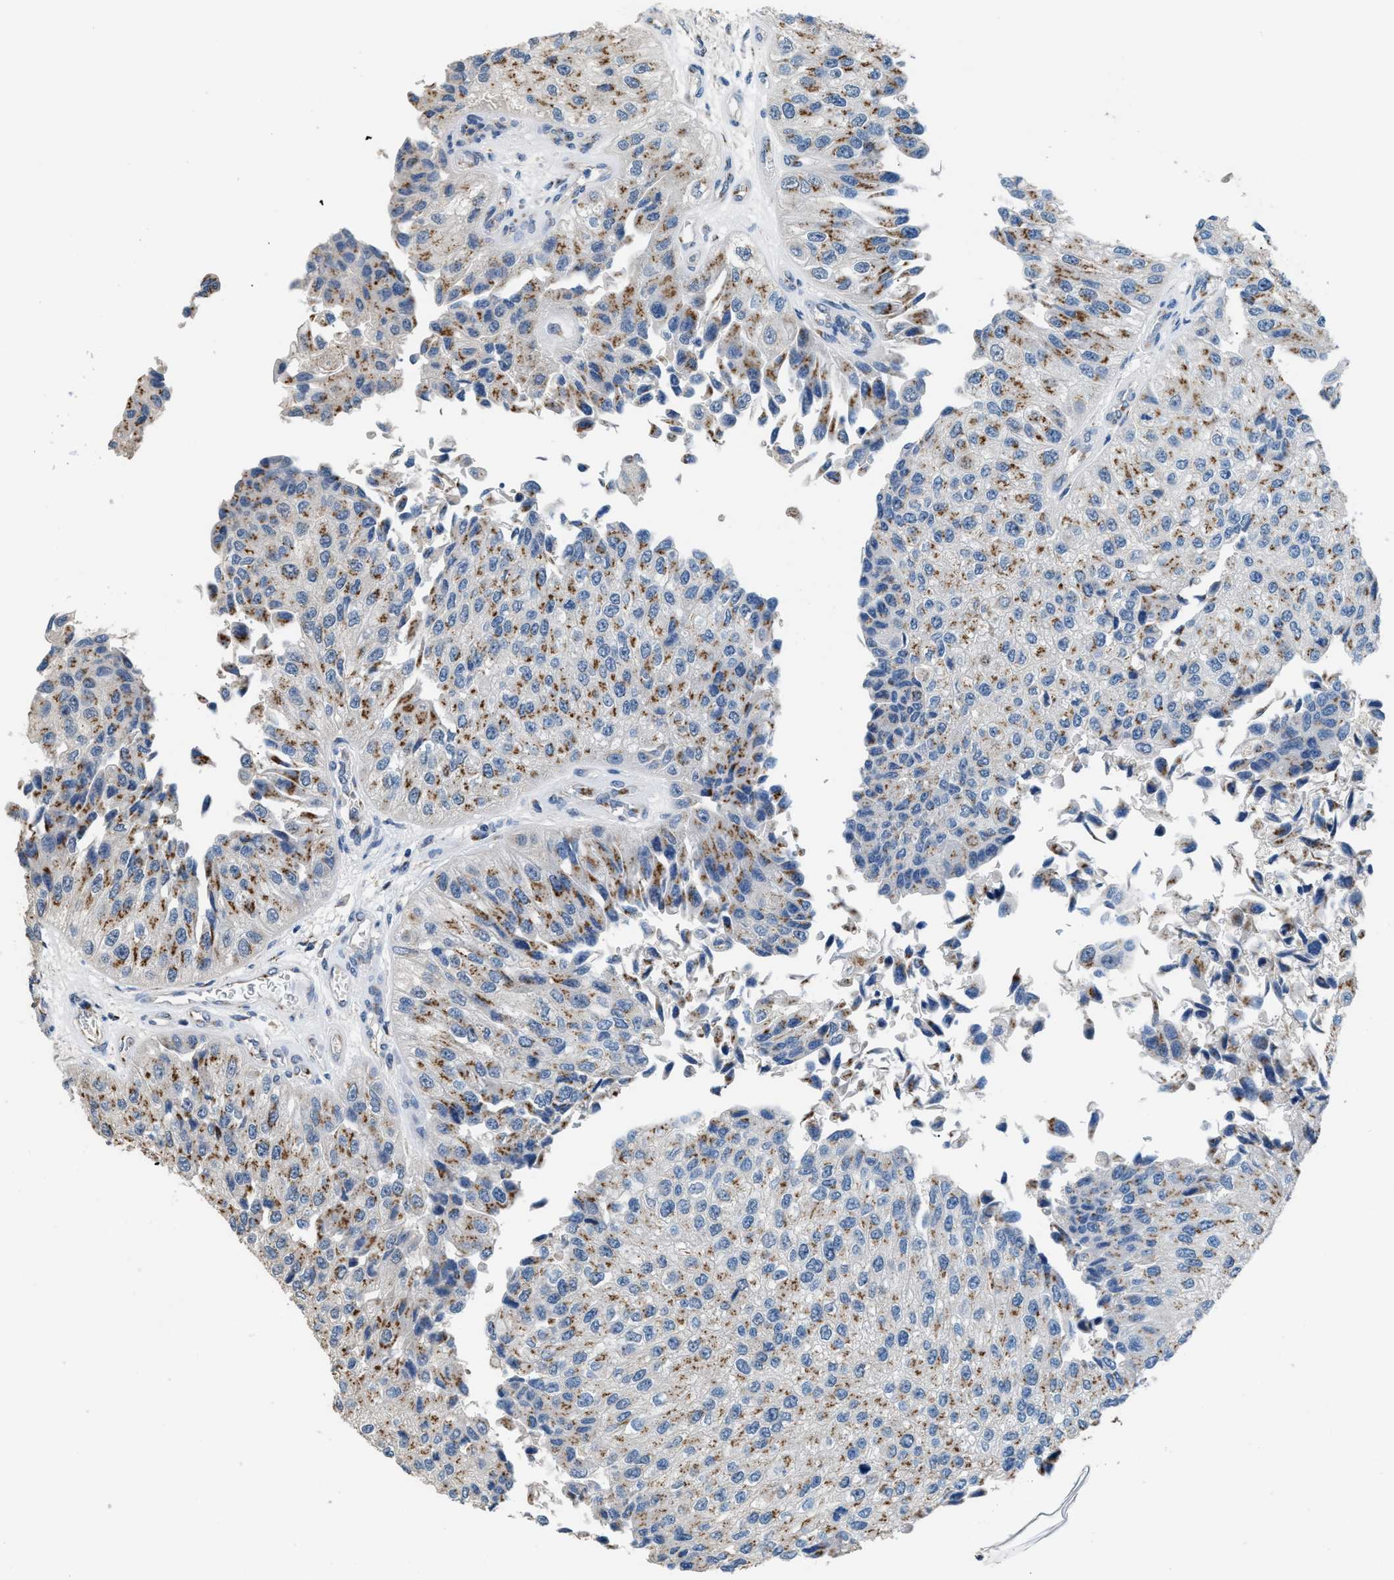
{"staining": {"intensity": "moderate", "quantity": ">75%", "location": "cytoplasmic/membranous"}, "tissue": "urothelial cancer", "cell_type": "Tumor cells", "image_type": "cancer", "snomed": [{"axis": "morphology", "description": "Urothelial carcinoma, High grade"}, {"axis": "topography", "description": "Kidney"}, {"axis": "topography", "description": "Urinary bladder"}], "caption": "Protein positivity by immunohistochemistry shows moderate cytoplasmic/membranous expression in approximately >75% of tumor cells in urothelial cancer.", "gene": "GOLM1", "patient": {"sex": "male", "age": 77}}